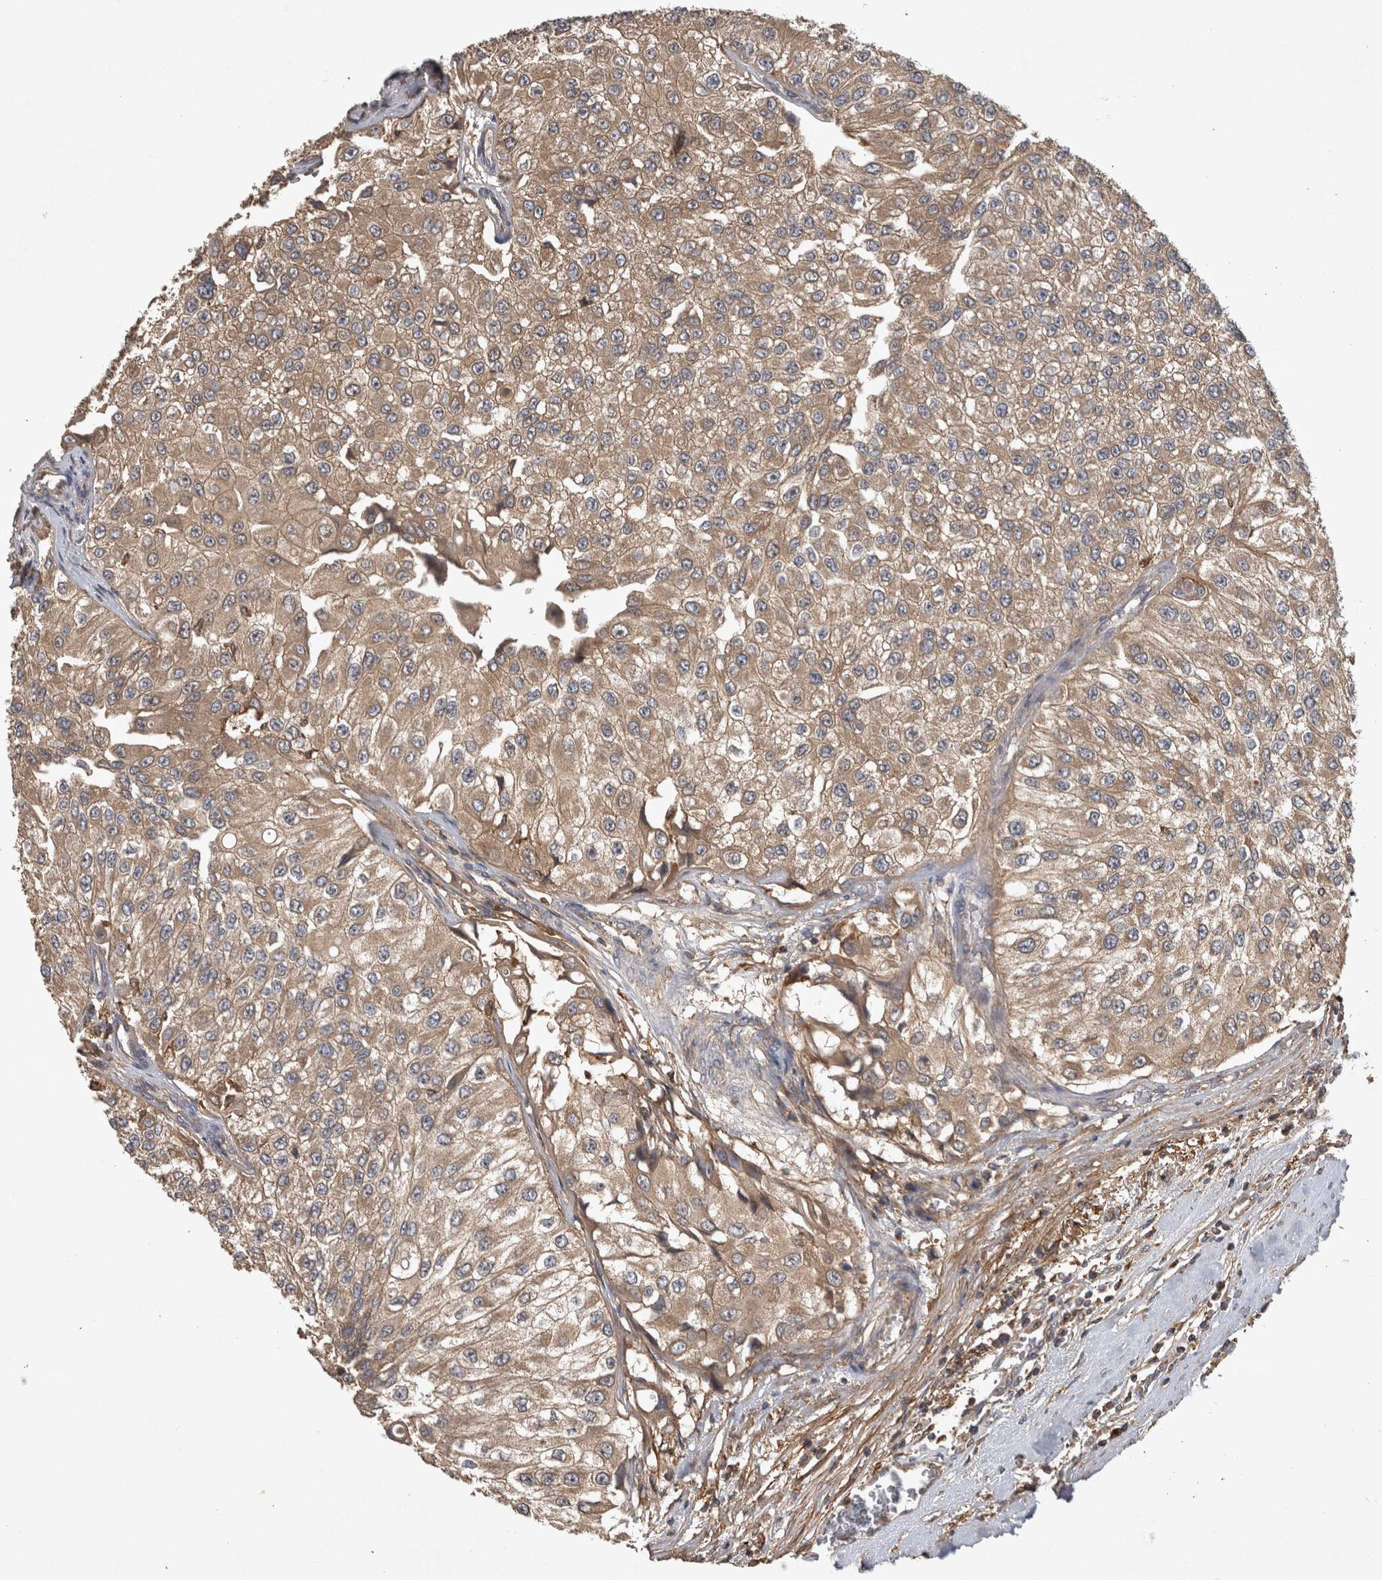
{"staining": {"intensity": "moderate", "quantity": ">75%", "location": "cytoplasmic/membranous"}, "tissue": "urothelial cancer", "cell_type": "Tumor cells", "image_type": "cancer", "snomed": [{"axis": "morphology", "description": "Urothelial carcinoma, High grade"}, {"axis": "topography", "description": "Kidney"}, {"axis": "topography", "description": "Urinary bladder"}], "caption": "IHC staining of urothelial carcinoma (high-grade), which shows medium levels of moderate cytoplasmic/membranous staining in approximately >75% of tumor cells indicating moderate cytoplasmic/membranous protein expression. The staining was performed using DAB (brown) for protein detection and nuclei were counterstained in hematoxylin (blue).", "gene": "TRMT61B", "patient": {"sex": "male", "age": 77}}